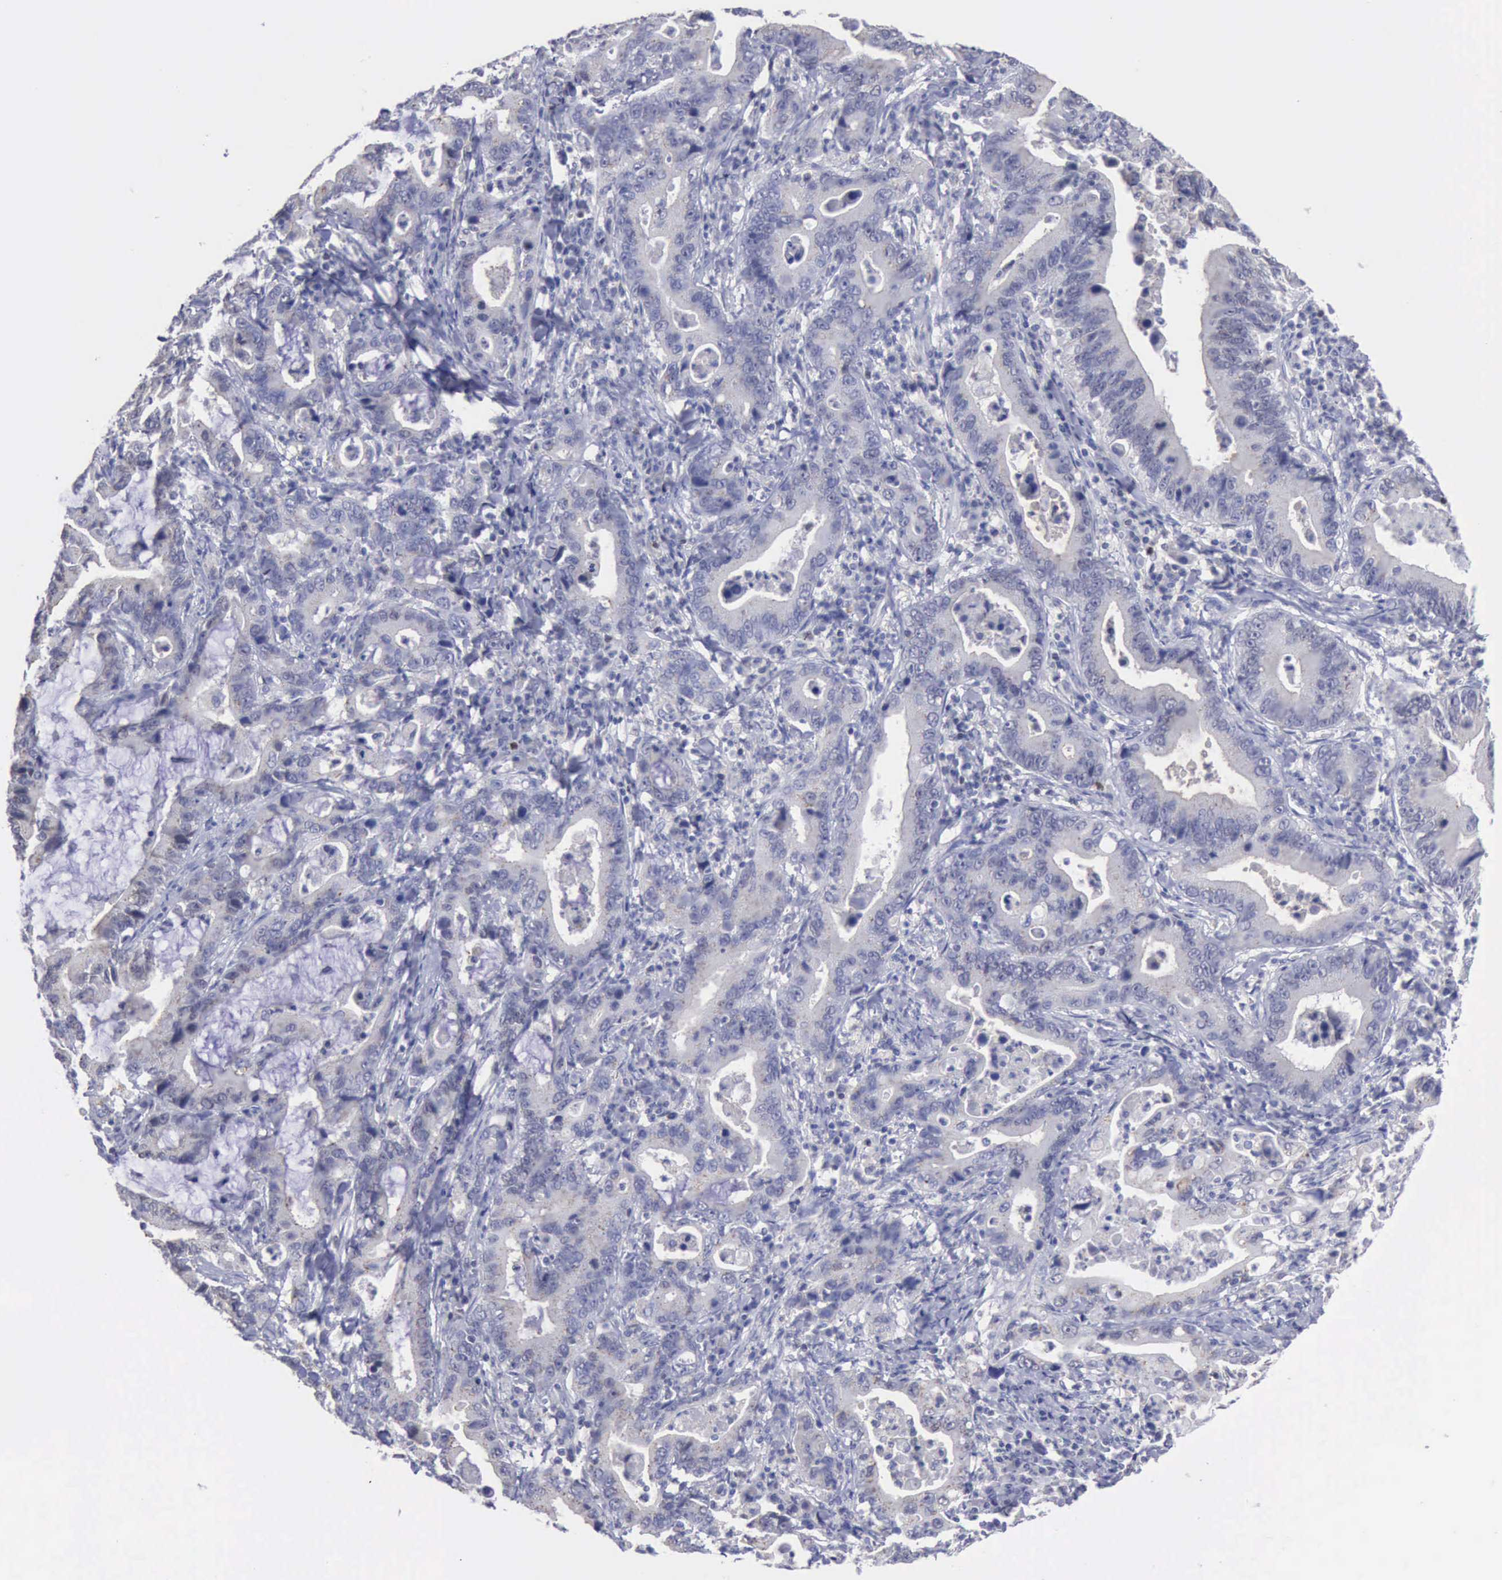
{"staining": {"intensity": "negative", "quantity": "none", "location": "none"}, "tissue": "stomach cancer", "cell_type": "Tumor cells", "image_type": "cancer", "snomed": [{"axis": "morphology", "description": "Adenocarcinoma, NOS"}, {"axis": "topography", "description": "Stomach, upper"}], "caption": "Tumor cells show no significant protein staining in stomach adenocarcinoma. (IHC, brightfield microscopy, high magnification).", "gene": "SATB2", "patient": {"sex": "male", "age": 63}}